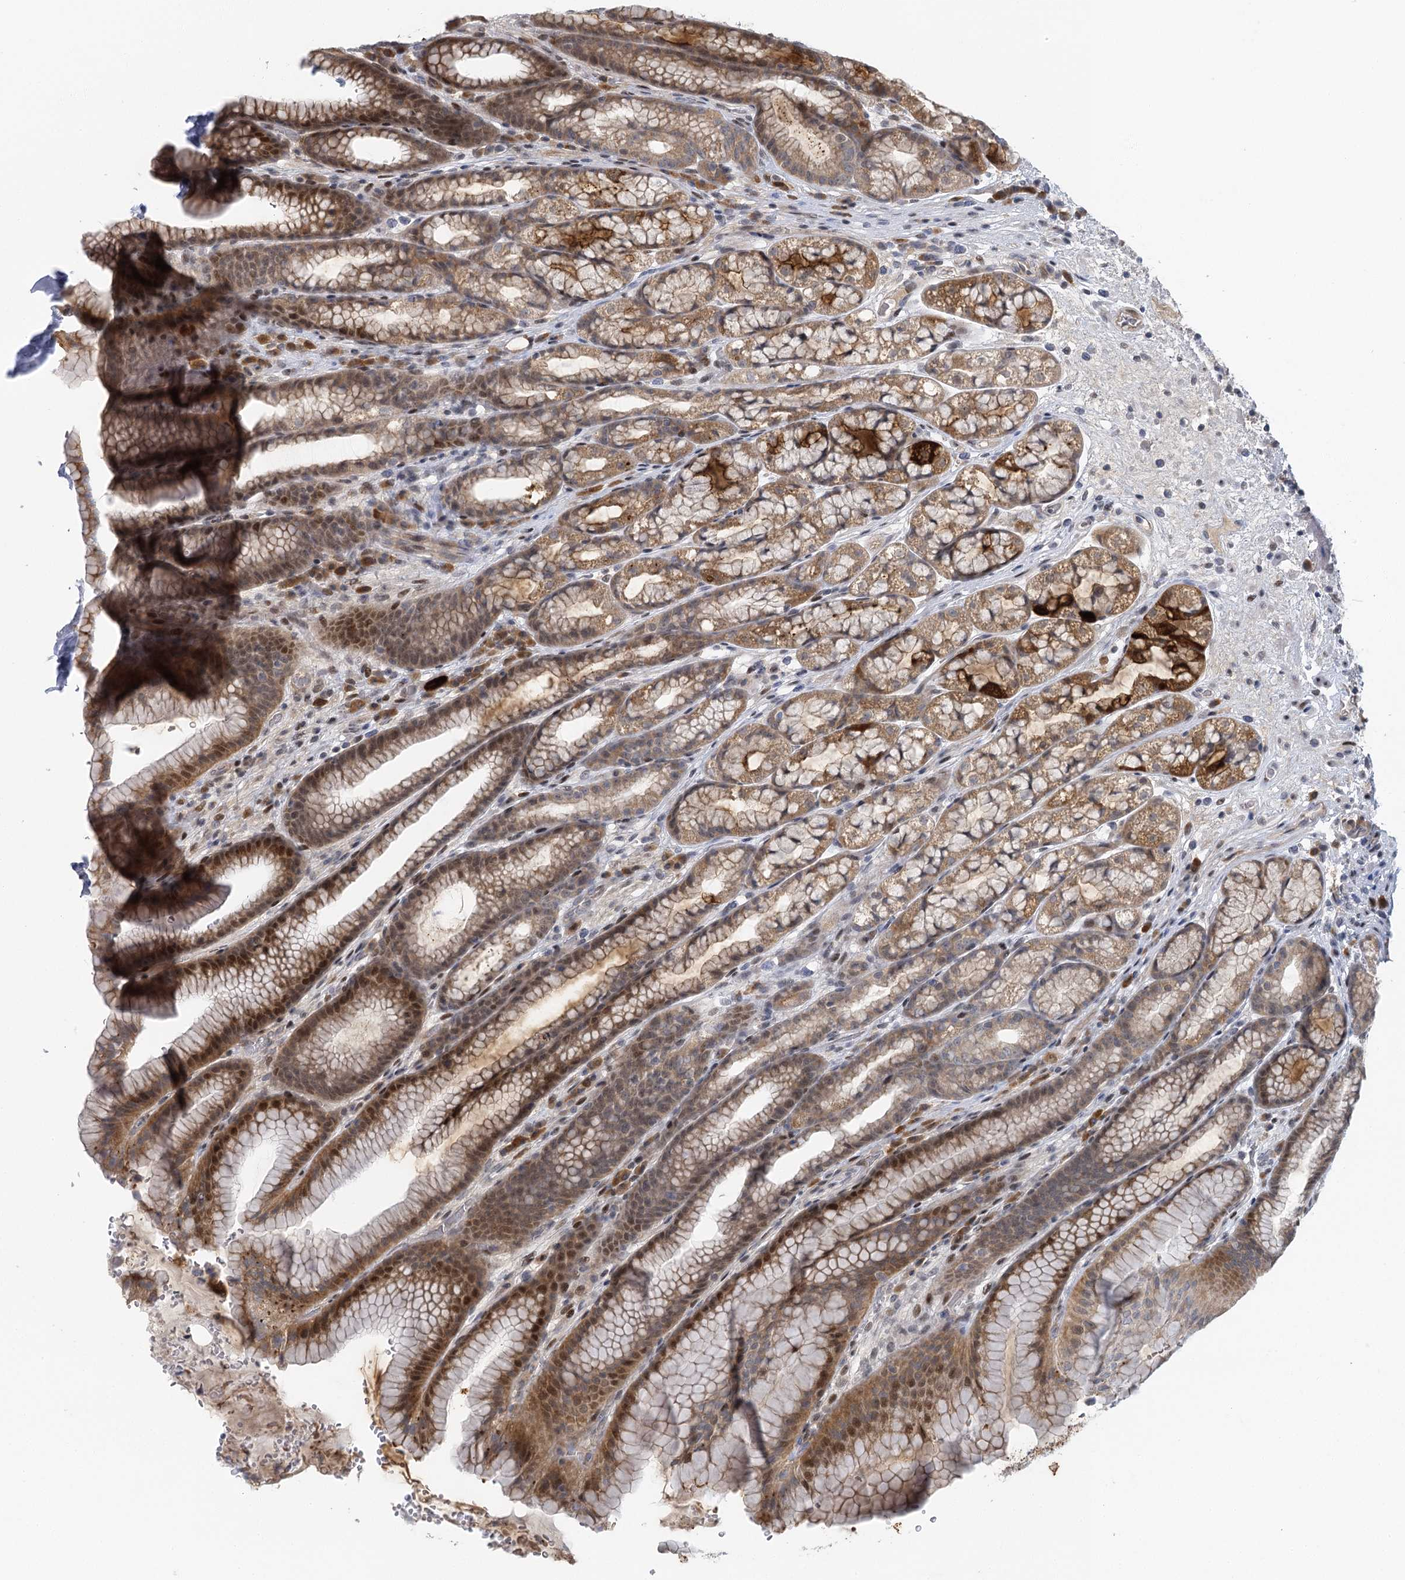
{"staining": {"intensity": "moderate", "quantity": ">75%", "location": "cytoplasmic/membranous,nuclear"}, "tissue": "stomach", "cell_type": "Glandular cells", "image_type": "normal", "snomed": [{"axis": "morphology", "description": "Normal tissue, NOS"}, {"axis": "morphology", "description": "Adenocarcinoma, NOS"}, {"axis": "topography", "description": "Stomach"}], "caption": "Immunohistochemistry (IHC) of unremarkable human stomach exhibits medium levels of moderate cytoplasmic/membranous,nuclear positivity in approximately >75% of glandular cells. The staining was performed using DAB (3,3'-diaminobenzidine), with brown indicating positive protein expression. Nuclei are stained blue with hematoxylin.", "gene": "IL11RA", "patient": {"sex": "male", "age": 57}}